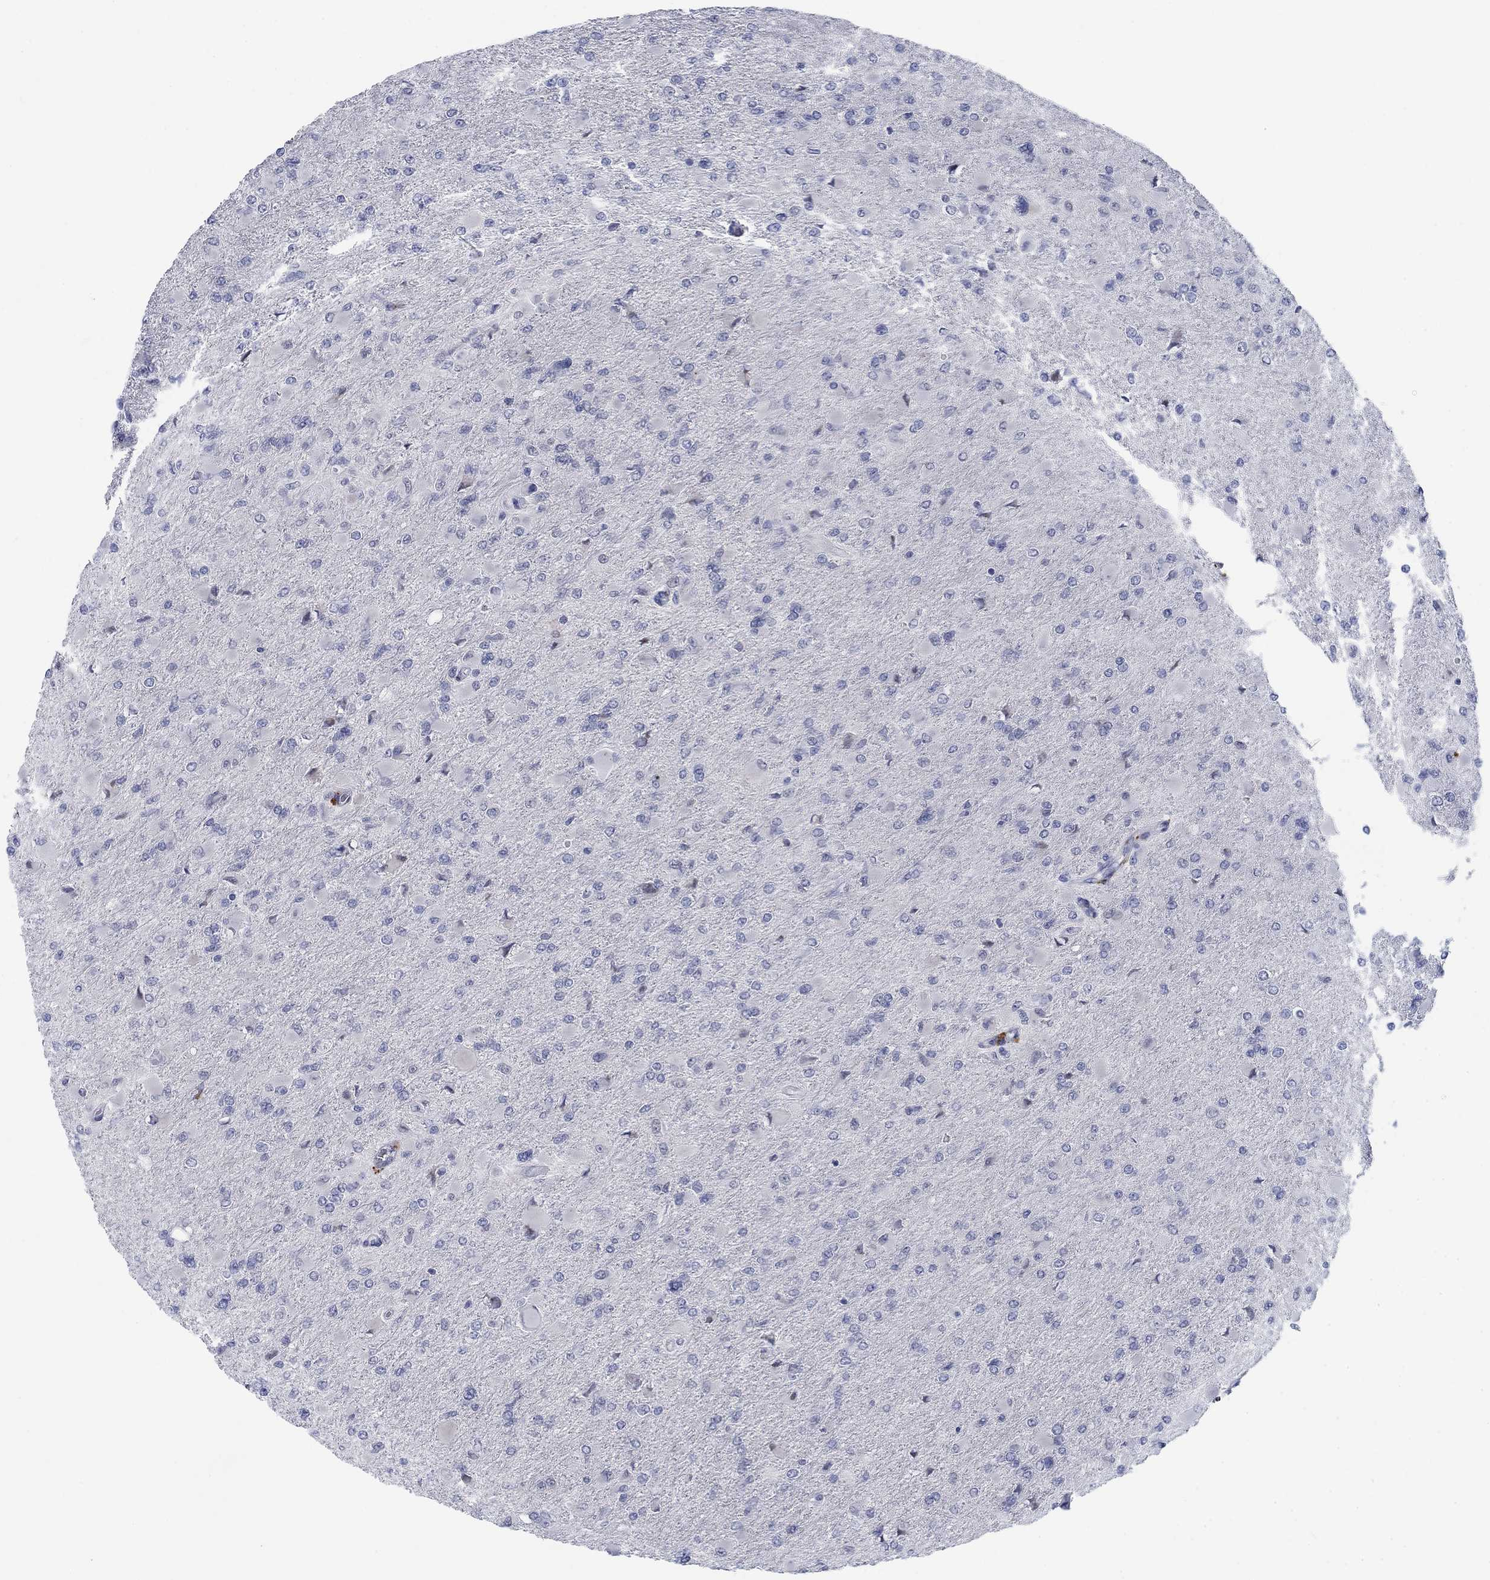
{"staining": {"intensity": "negative", "quantity": "none", "location": "none"}, "tissue": "glioma", "cell_type": "Tumor cells", "image_type": "cancer", "snomed": [{"axis": "morphology", "description": "Glioma, malignant, High grade"}, {"axis": "topography", "description": "Cerebral cortex"}], "caption": "There is no significant expression in tumor cells of glioma. The staining was performed using DAB to visualize the protein expression in brown, while the nuclei were stained in blue with hematoxylin (Magnification: 20x).", "gene": "DNAL1", "patient": {"sex": "female", "age": 36}}